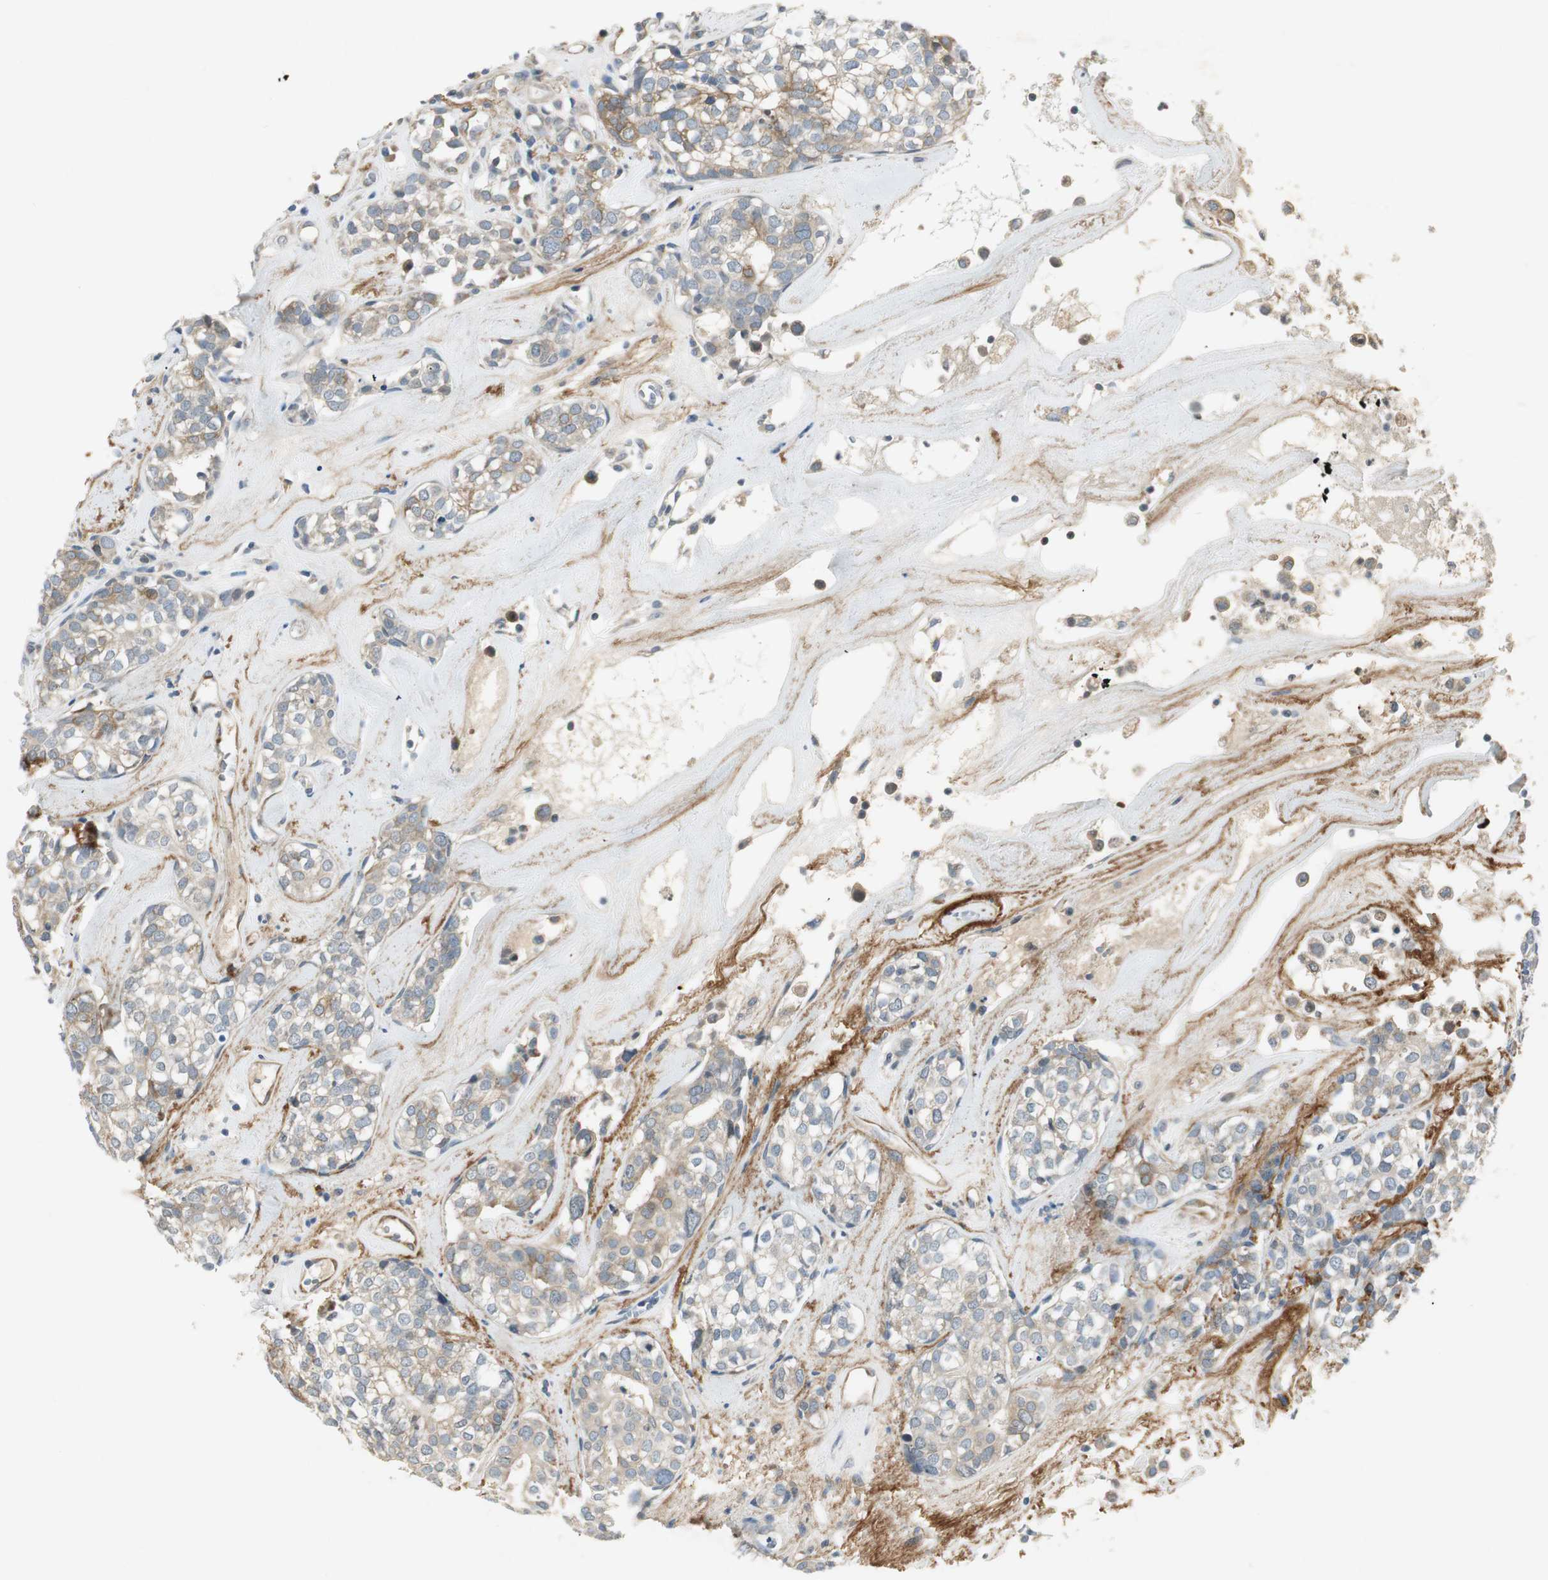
{"staining": {"intensity": "weak", "quantity": "25%-75%", "location": "cytoplasmic/membranous"}, "tissue": "head and neck cancer", "cell_type": "Tumor cells", "image_type": "cancer", "snomed": [{"axis": "morphology", "description": "Adenocarcinoma, NOS"}, {"axis": "topography", "description": "Salivary gland"}, {"axis": "topography", "description": "Head-Neck"}], "caption": "The immunohistochemical stain labels weak cytoplasmic/membranous staining in tumor cells of head and neck adenocarcinoma tissue. (DAB IHC with brightfield microscopy, high magnification).", "gene": "STON1-GTF2A1L", "patient": {"sex": "female", "age": 65}}